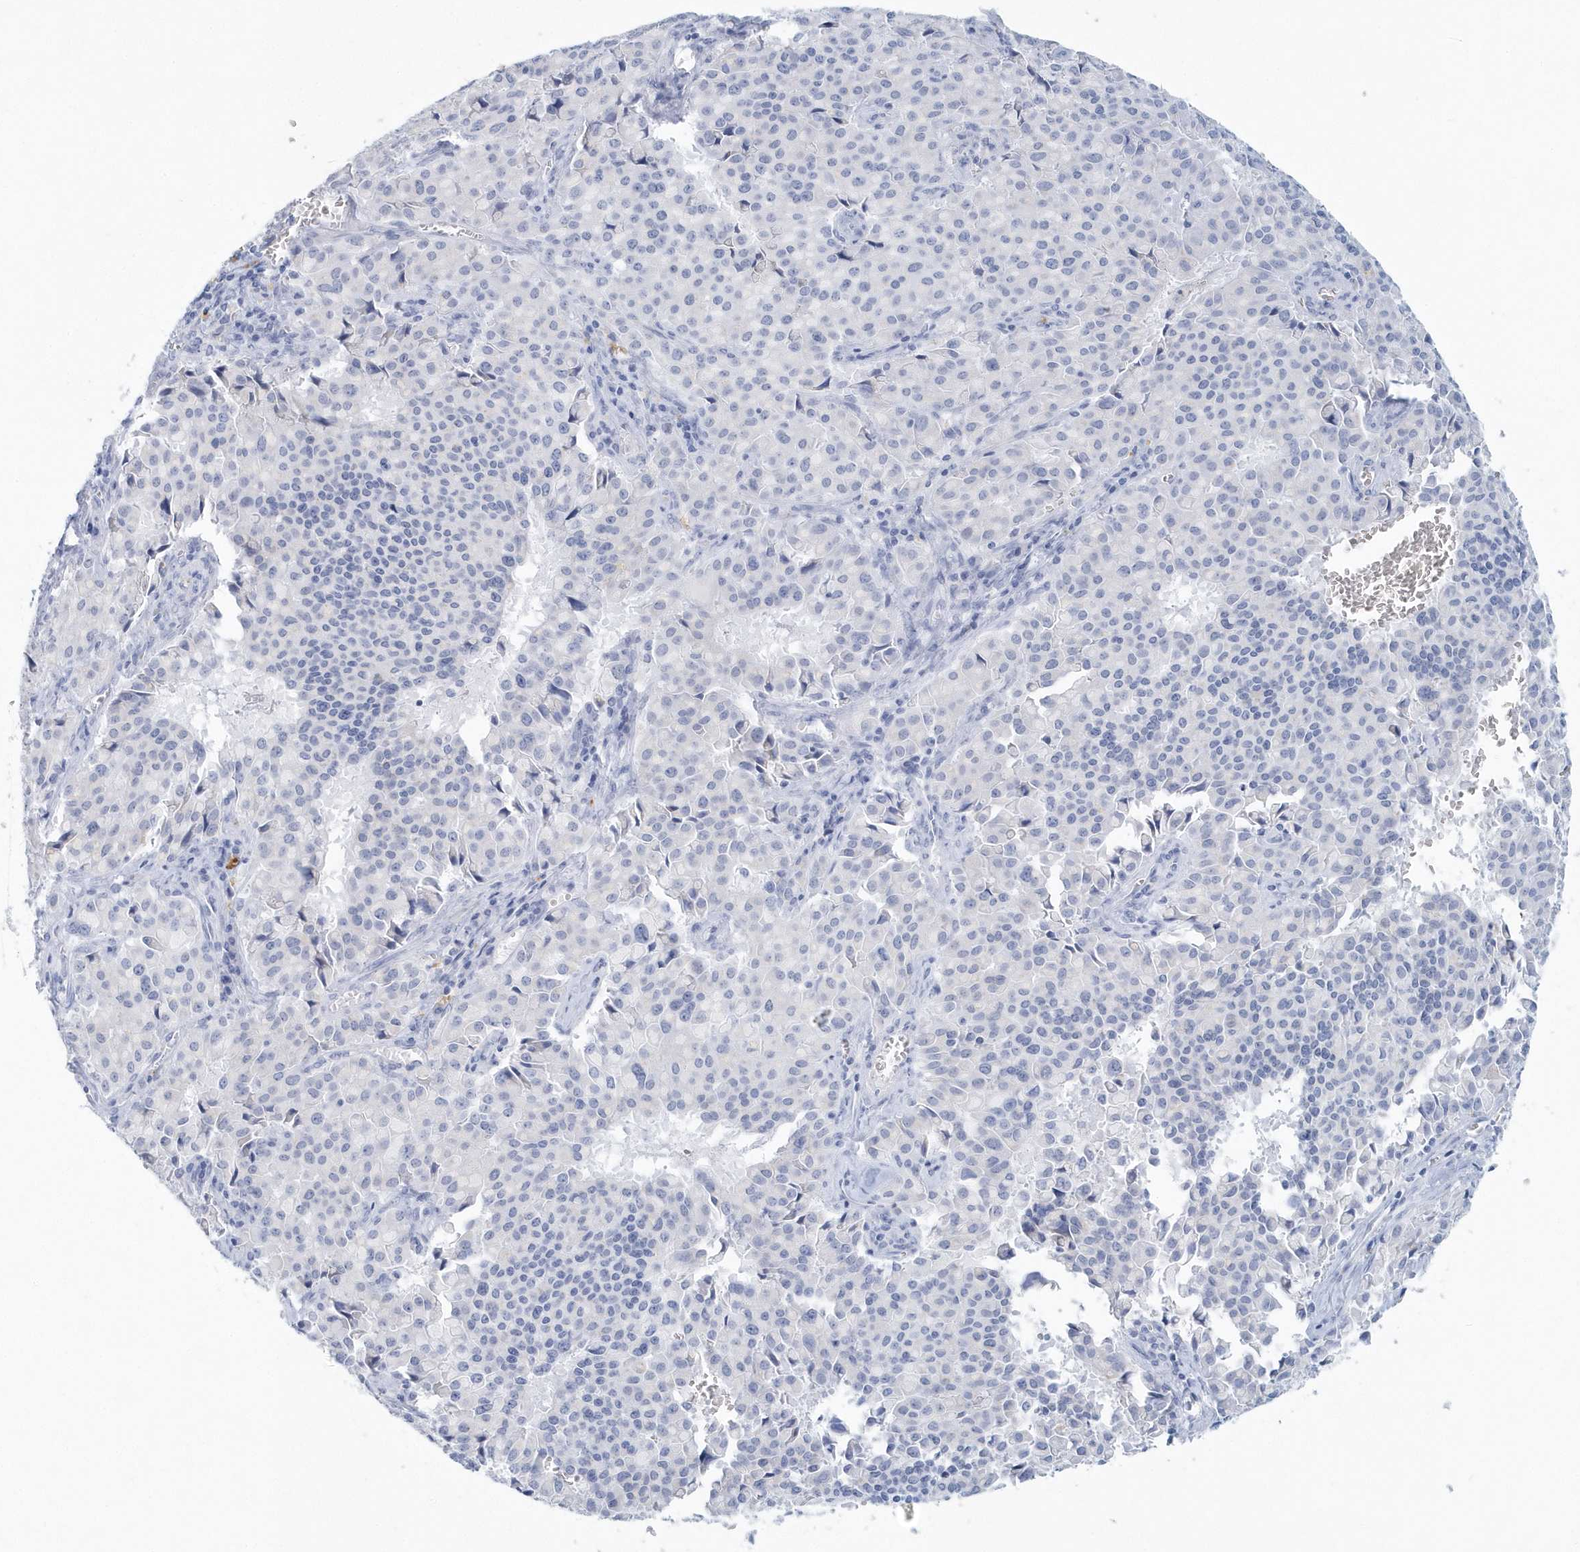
{"staining": {"intensity": "negative", "quantity": "none", "location": "none"}, "tissue": "pancreatic cancer", "cell_type": "Tumor cells", "image_type": "cancer", "snomed": [{"axis": "morphology", "description": "Adenocarcinoma, NOS"}, {"axis": "topography", "description": "Pancreas"}], "caption": "IHC micrograph of neoplastic tissue: pancreatic cancer stained with DAB (3,3'-diaminobenzidine) displays no significant protein expression in tumor cells.", "gene": "PTPRO", "patient": {"sex": "male", "age": 65}}